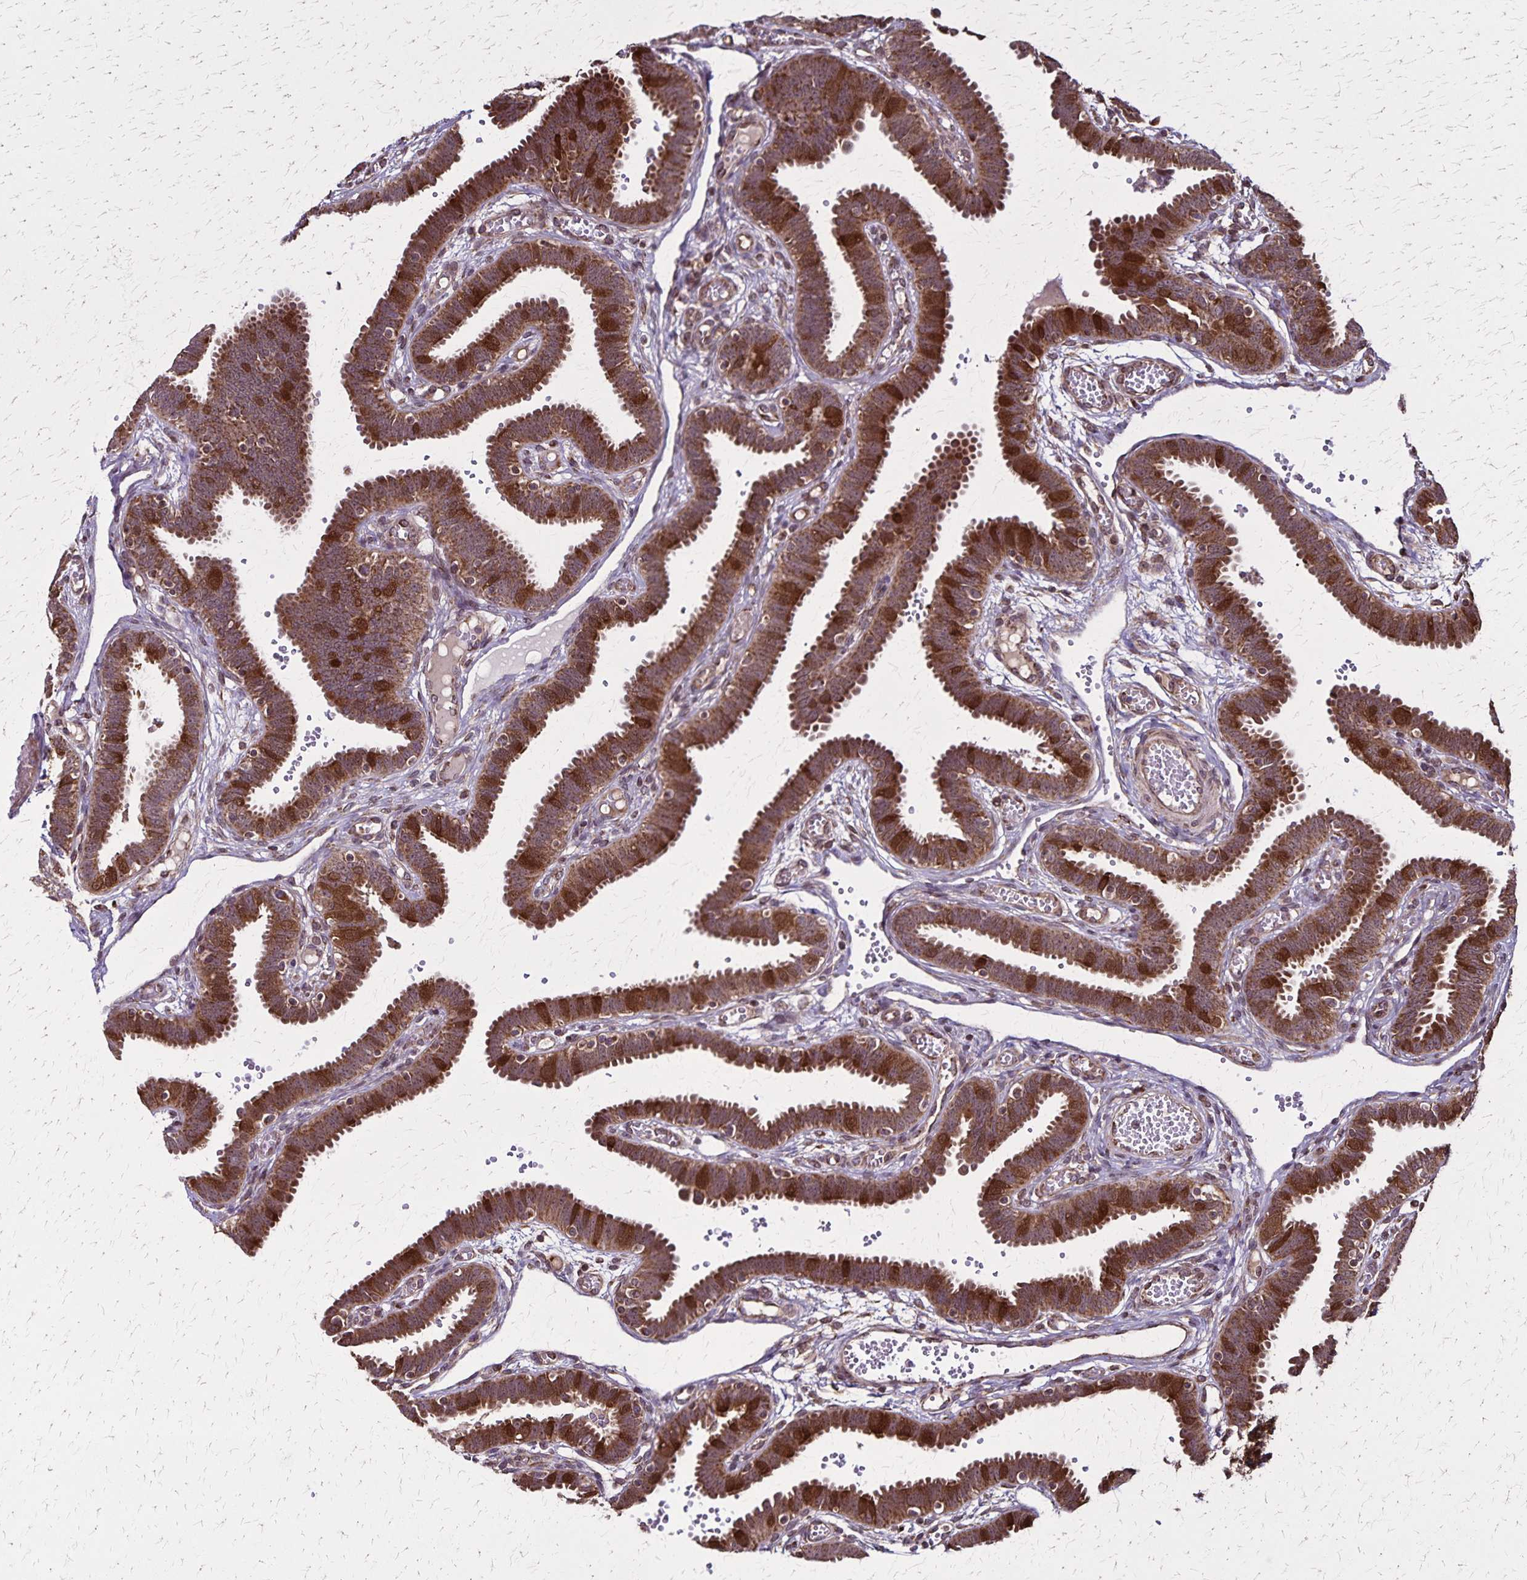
{"staining": {"intensity": "strong", "quantity": ">75%", "location": "cytoplasmic/membranous"}, "tissue": "fallopian tube", "cell_type": "Glandular cells", "image_type": "normal", "snomed": [{"axis": "morphology", "description": "Normal tissue, NOS"}, {"axis": "topography", "description": "Fallopian tube"}], "caption": "Protein staining displays strong cytoplasmic/membranous positivity in about >75% of glandular cells in normal fallopian tube.", "gene": "NFS1", "patient": {"sex": "female", "age": 37}}